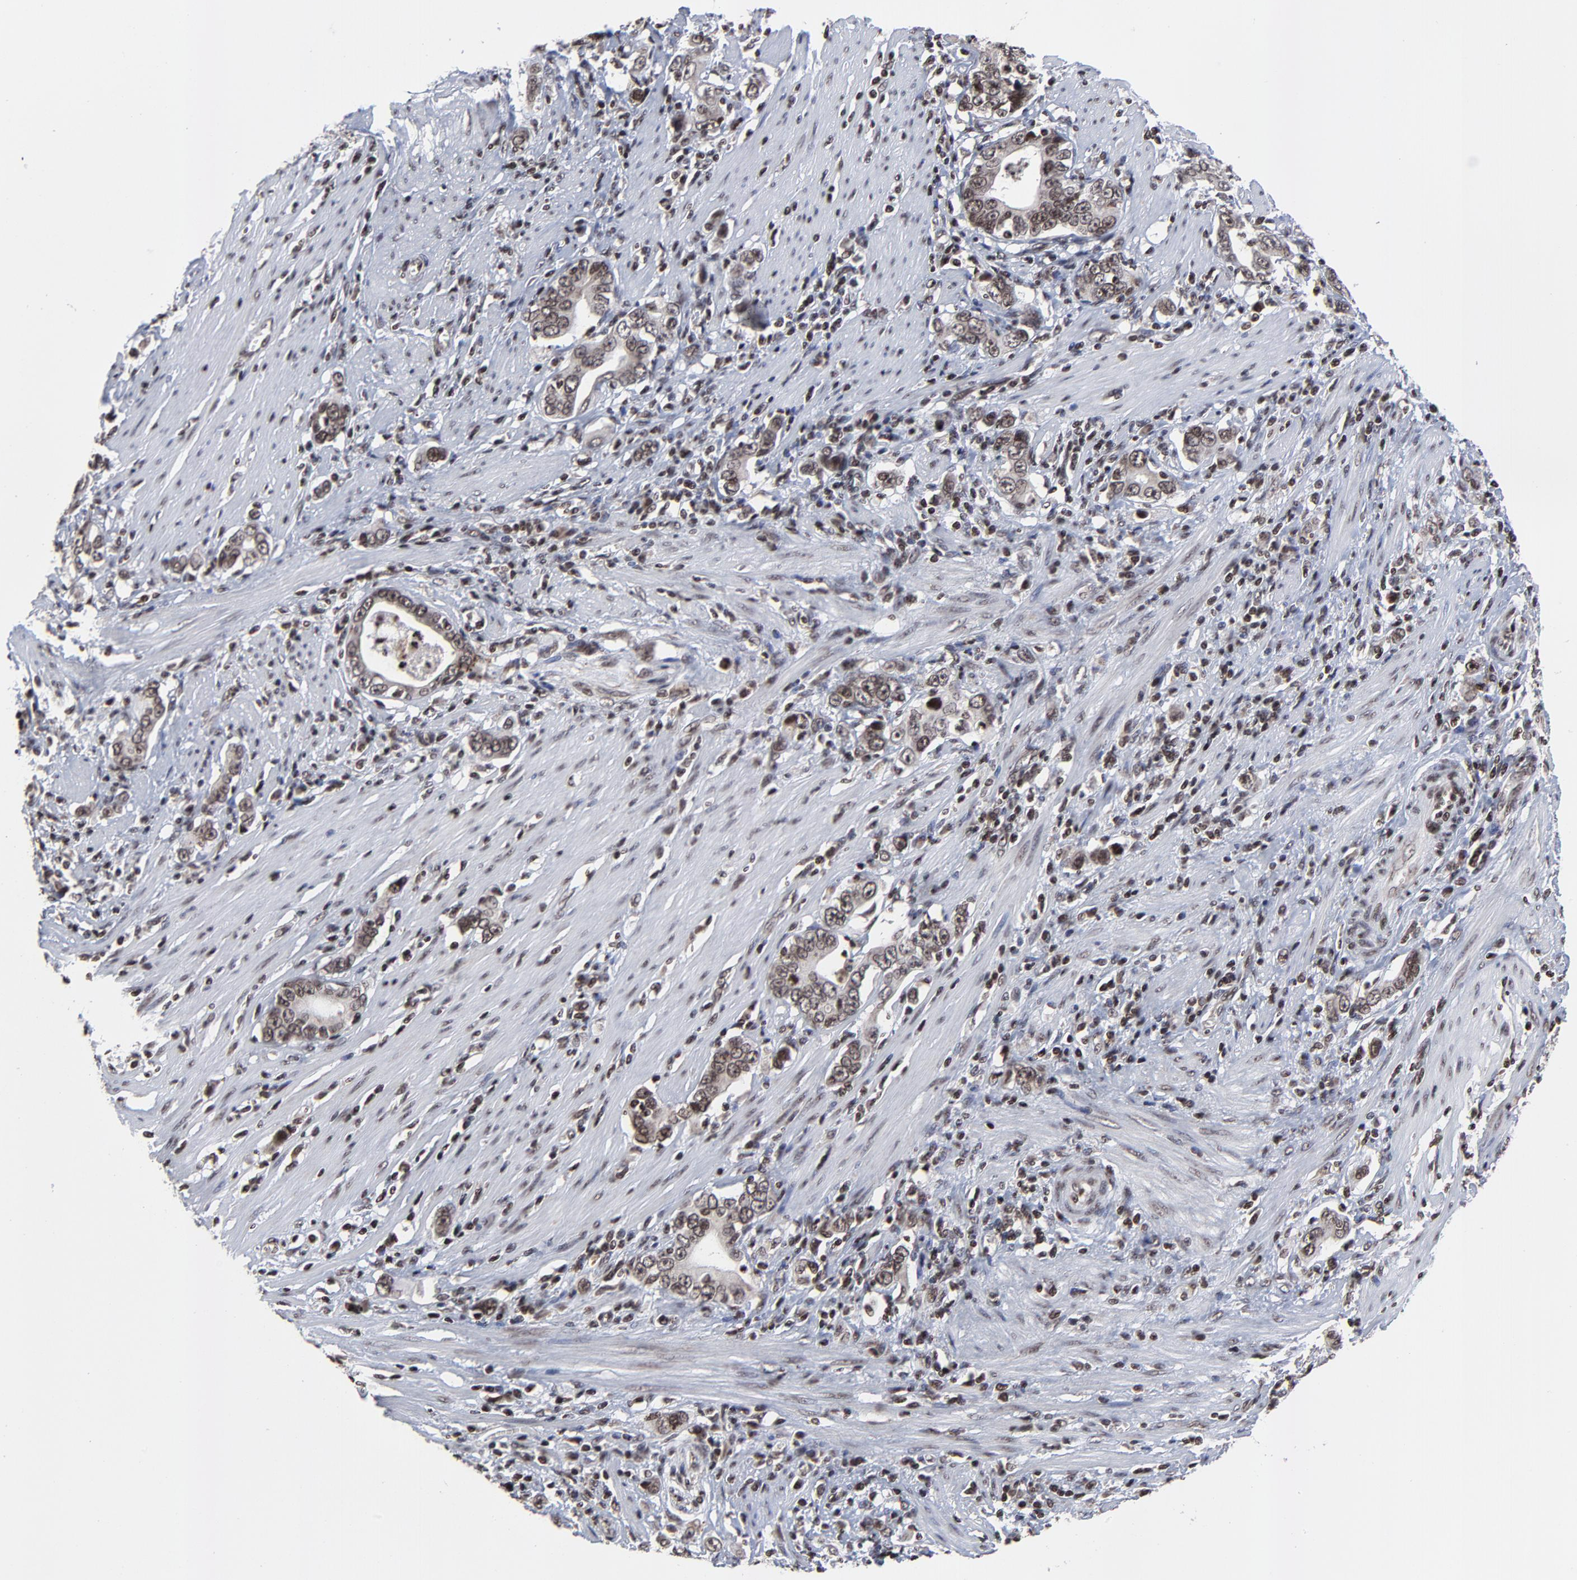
{"staining": {"intensity": "weak", "quantity": ">75%", "location": "cytoplasmic/membranous,nuclear"}, "tissue": "stomach cancer", "cell_type": "Tumor cells", "image_type": "cancer", "snomed": [{"axis": "morphology", "description": "Adenocarcinoma, NOS"}, {"axis": "topography", "description": "Stomach, lower"}], "caption": "Adenocarcinoma (stomach) was stained to show a protein in brown. There is low levels of weak cytoplasmic/membranous and nuclear expression in approximately >75% of tumor cells. The protein is stained brown, and the nuclei are stained in blue (DAB IHC with brightfield microscopy, high magnification).", "gene": "ZNF777", "patient": {"sex": "female", "age": 72}}